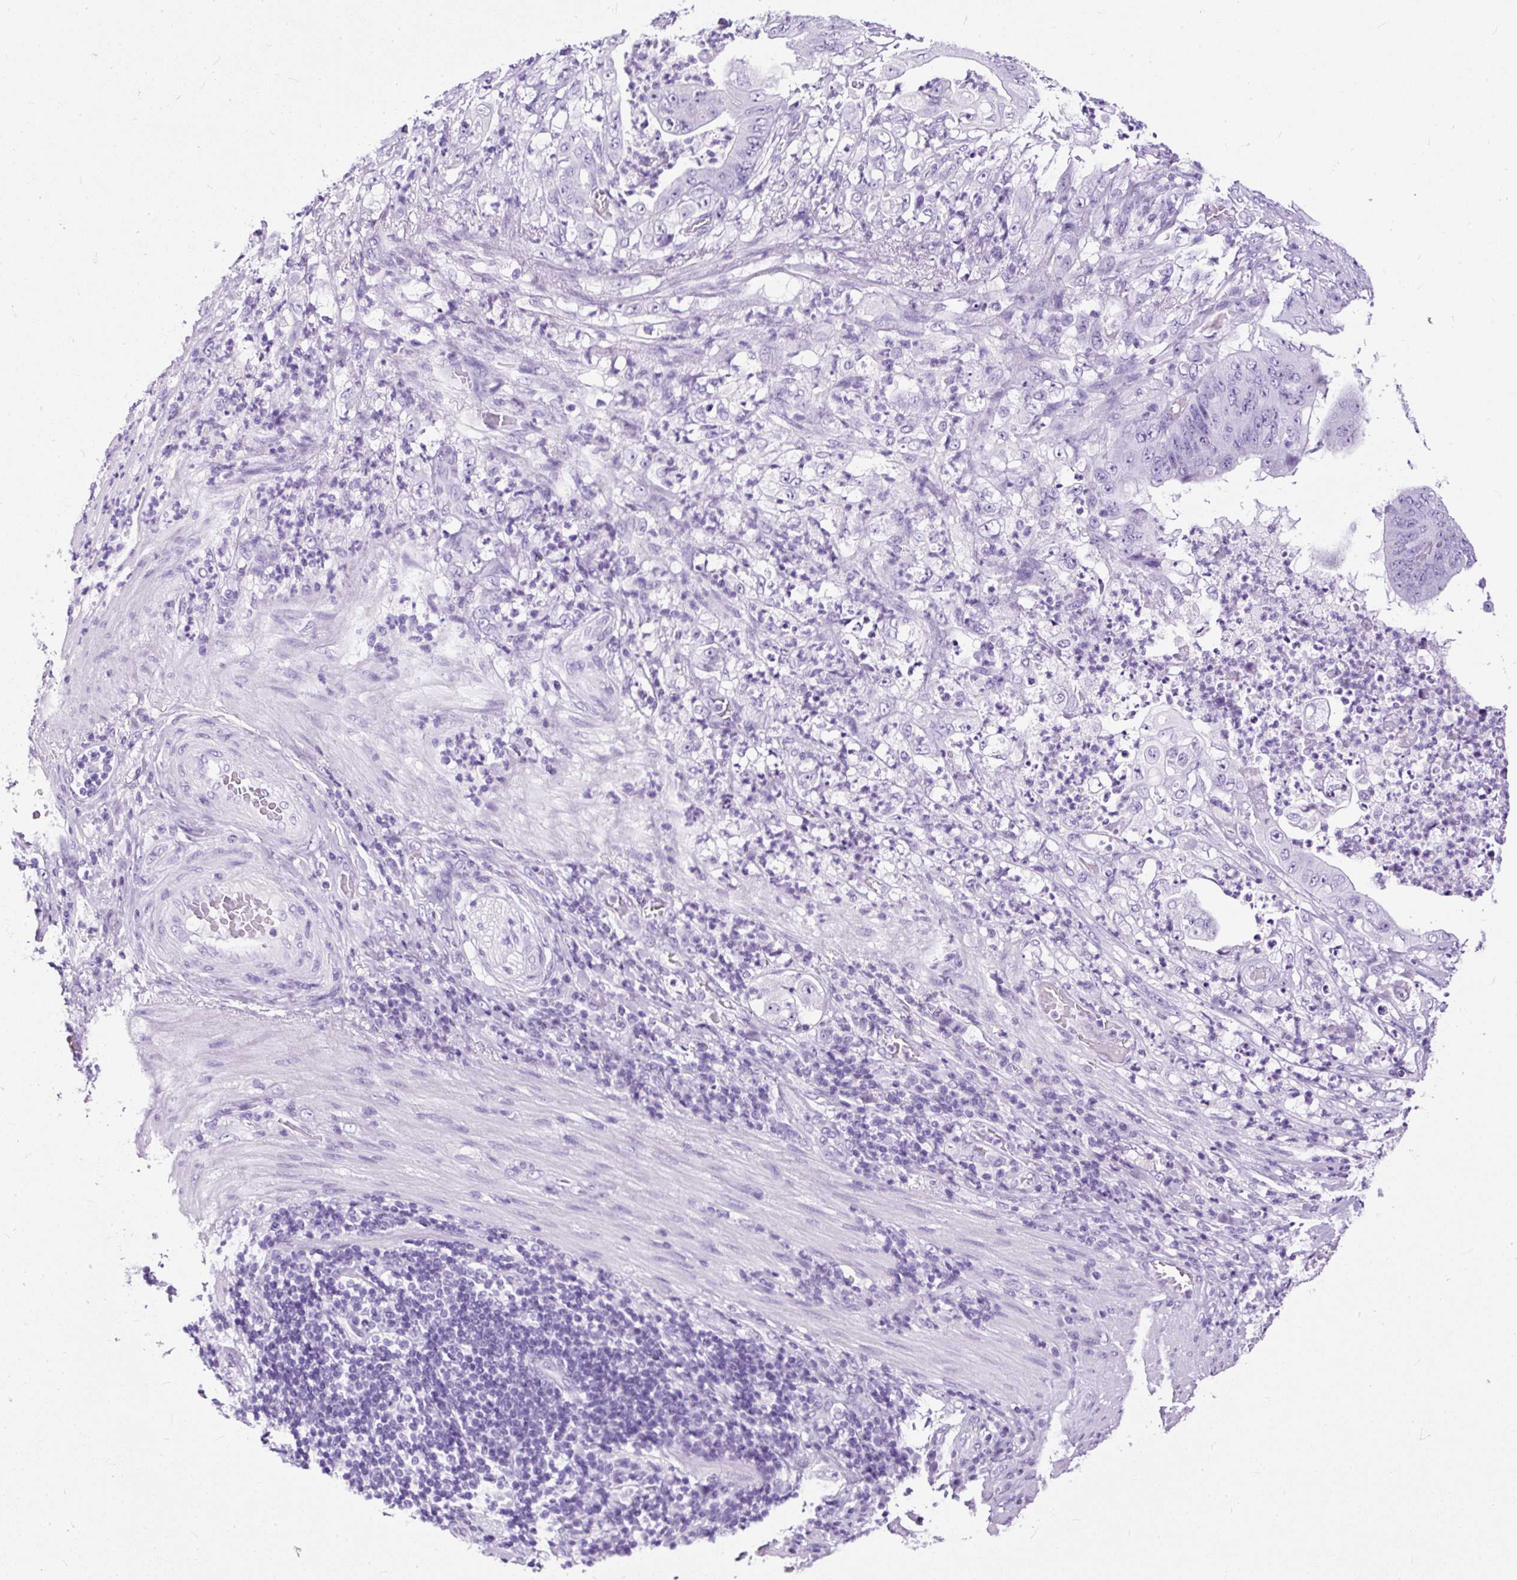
{"staining": {"intensity": "negative", "quantity": "none", "location": "none"}, "tissue": "stomach cancer", "cell_type": "Tumor cells", "image_type": "cancer", "snomed": [{"axis": "morphology", "description": "Adenocarcinoma, NOS"}, {"axis": "topography", "description": "Stomach"}], "caption": "A high-resolution image shows immunohistochemistry staining of stomach adenocarcinoma, which exhibits no significant staining in tumor cells.", "gene": "NTS", "patient": {"sex": "female", "age": 73}}